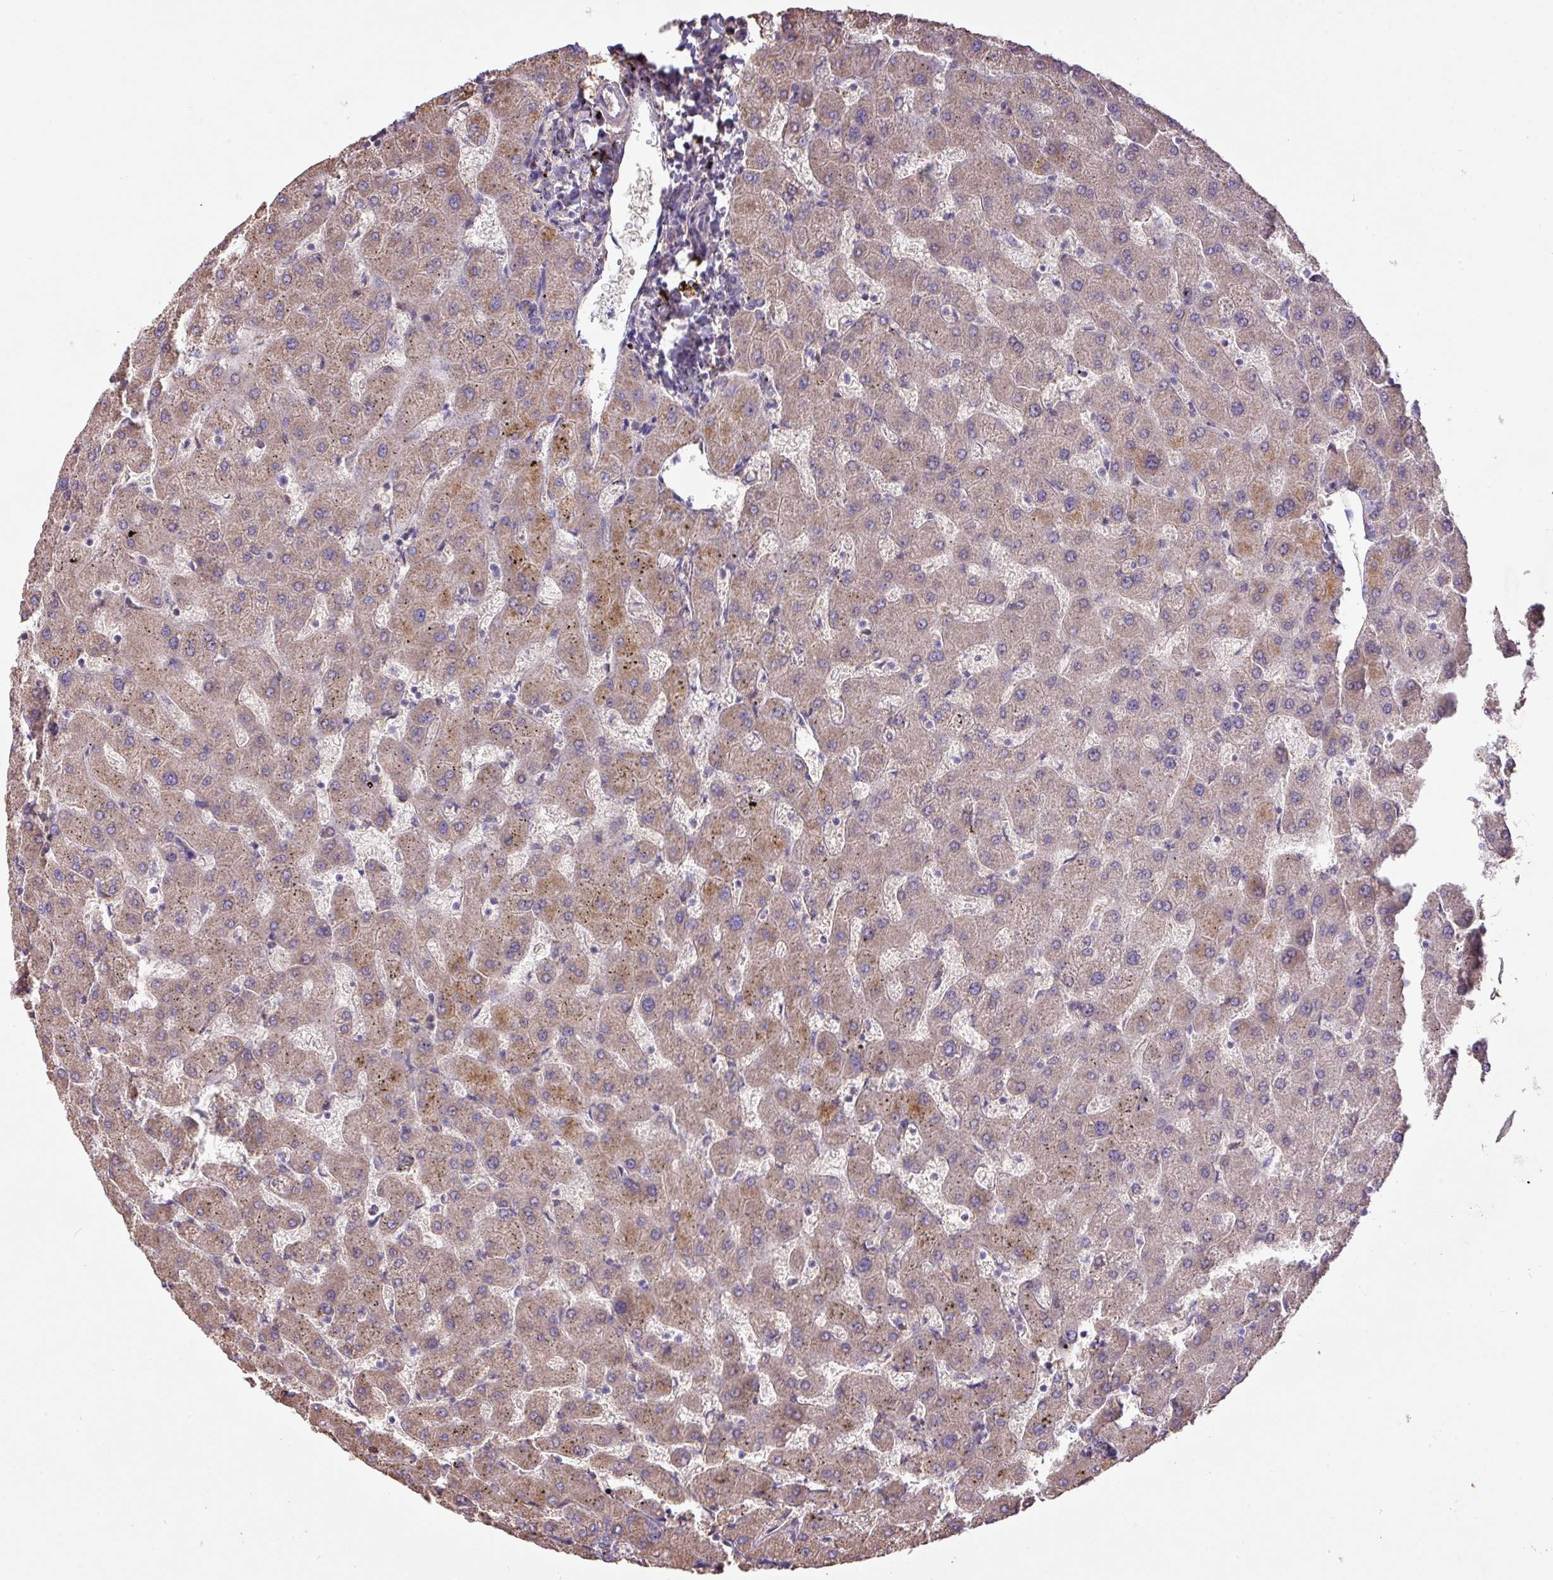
{"staining": {"intensity": "negative", "quantity": "none", "location": "none"}, "tissue": "liver", "cell_type": "Cholangiocytes", "image_type": "normal", "snomed": [{"axis": "morphology", "description": "Normal tissue, NOS"}, {"axis": "topography", "description": "Liver"}], "caption": "Immunohistochemical staining of normal liver demonstrates no significant staining in cholangiocytes.", "gene": "PRADC1", "patient": {"sex": "female", "age": 63}}